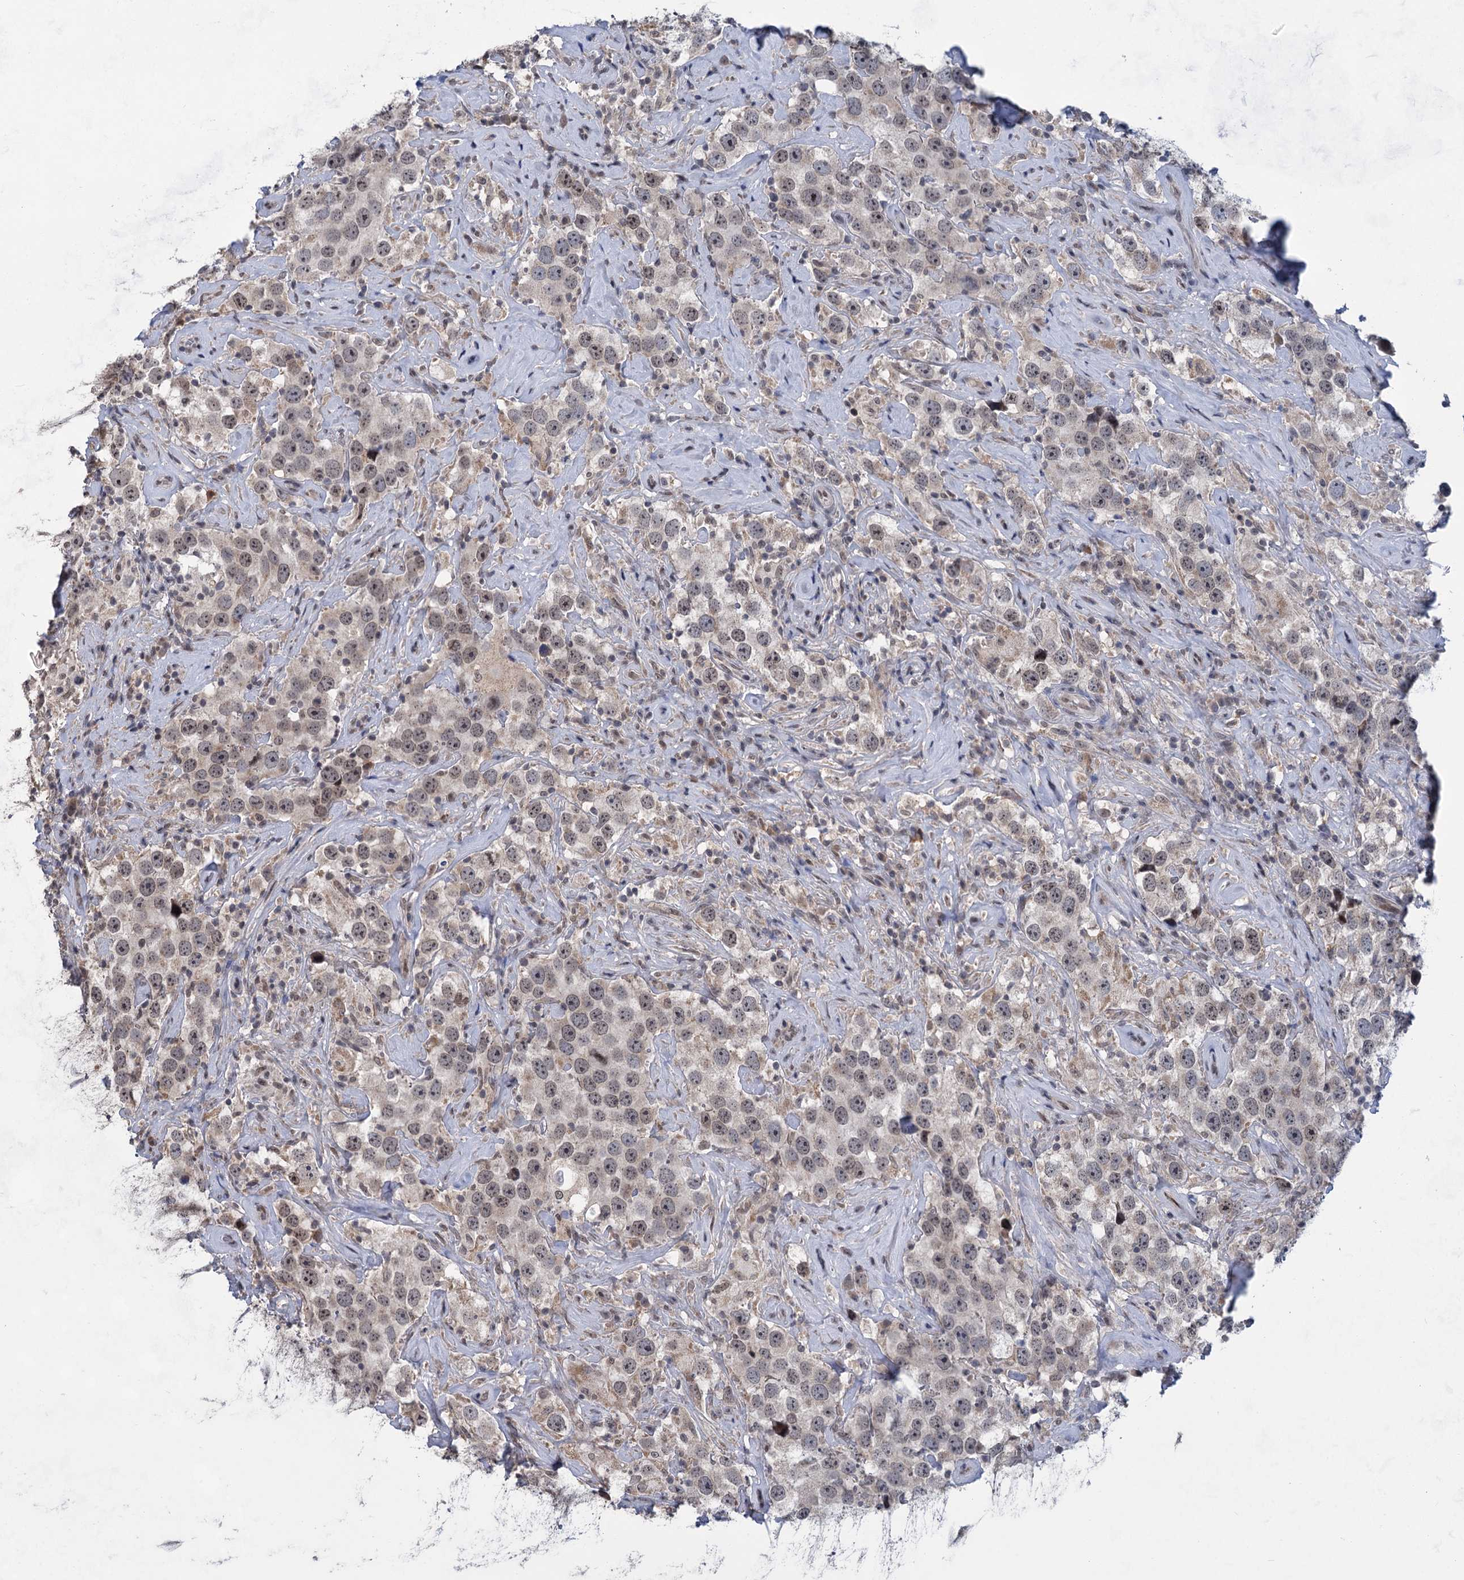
{"staining": {"intensity": "weak", "quantity": "25%-75%", "location": "nuclear"}, "tissue": "testis cancer", "cell_type": "Tumor cells", "image_type": "cancer", "snomed": [{"axis": "morphology", "description": "Seminoma, NOS"}, {"axis": "topography", "description": "Testis"}], "caption": "This micrograph demonstrates immunohistochemistry (IHC) staining of human testis seminoma, with low weak nuclear positivity in approximately 25%-75% of tumor cells.", "gene": "TTC17", "patient": {"sex": "male", "age": 49}}